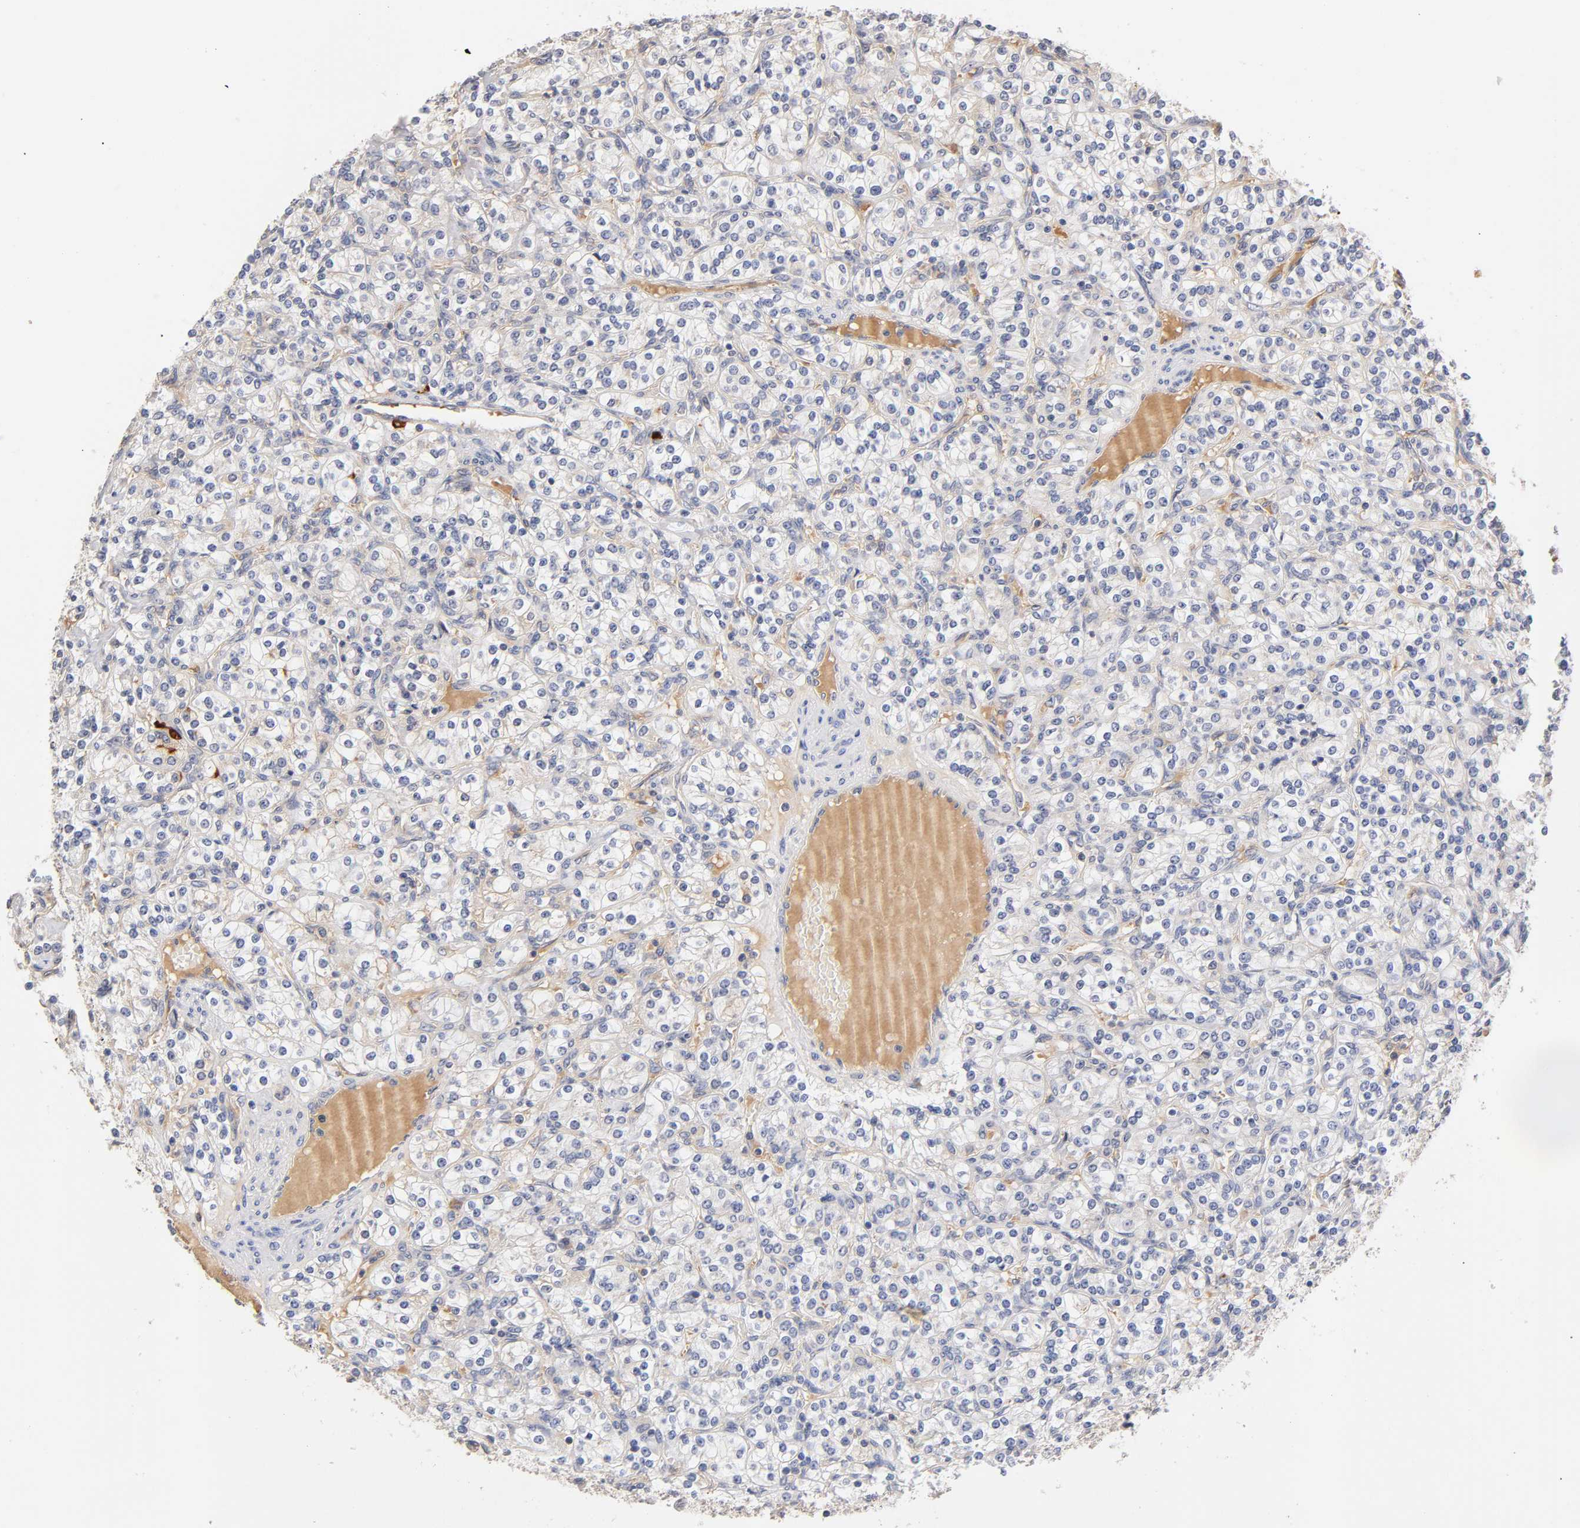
{"staining": {"intensity": "weak", "quantity": "<25%", "location": "cytoplasmic/membranous"}, "tissue": "renal cancer", "cell_type": "Tumor cells", "image_type": "cancer", "snomed": [{"axis": "morphology", "description": "Adenocarcinoma, NOS"}, {"axis": "topography", "description": "Kidney"}], "caption": "This photomicrograph is of renal adenocarcinoma stained with IHC to label a protein in brown with the nuclei are counter-stained blue. There is no expression in tumor cells.", "gene": "RPS29", "patient": {"sex": "male", "age": 77}}